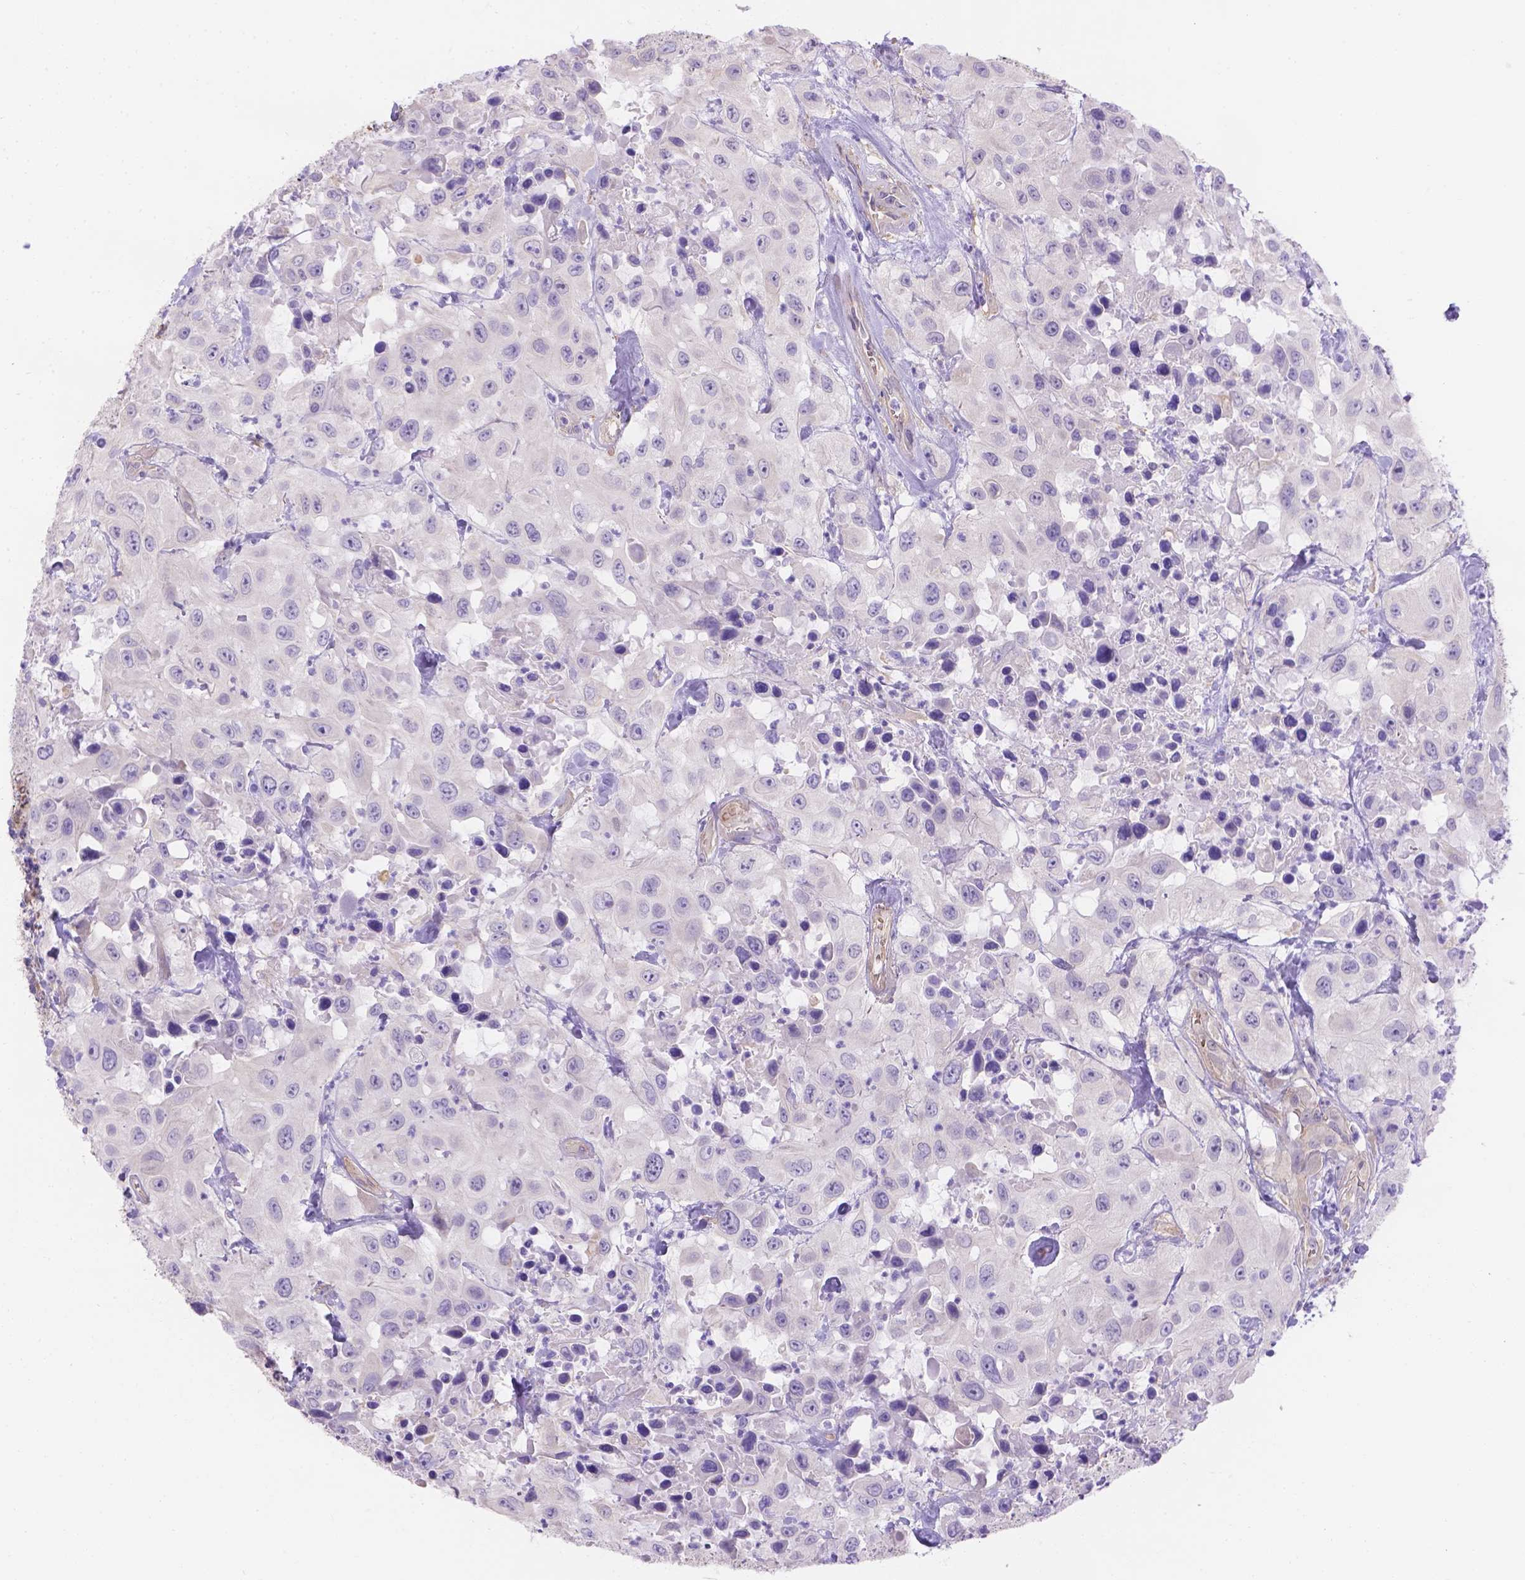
{"staining": {"intensity": "negative", "quantity": "none", "location": "none"}, "tissue": "urothelial cancer", "cell_type": "Tumor cells", "image_type": "cancer", "snomed": [{"axis": "morphology", "description": "Urothelial carcinoma, High grade"}, {"axis": "topography", "description": "Urinary bladder"}], "caption": "This is an IHC micrograph of urothelial cancer. There is no positivity in tumor cells.", "gene": "SLC40A1", "patient": {"sex": "male", "age": 79}}